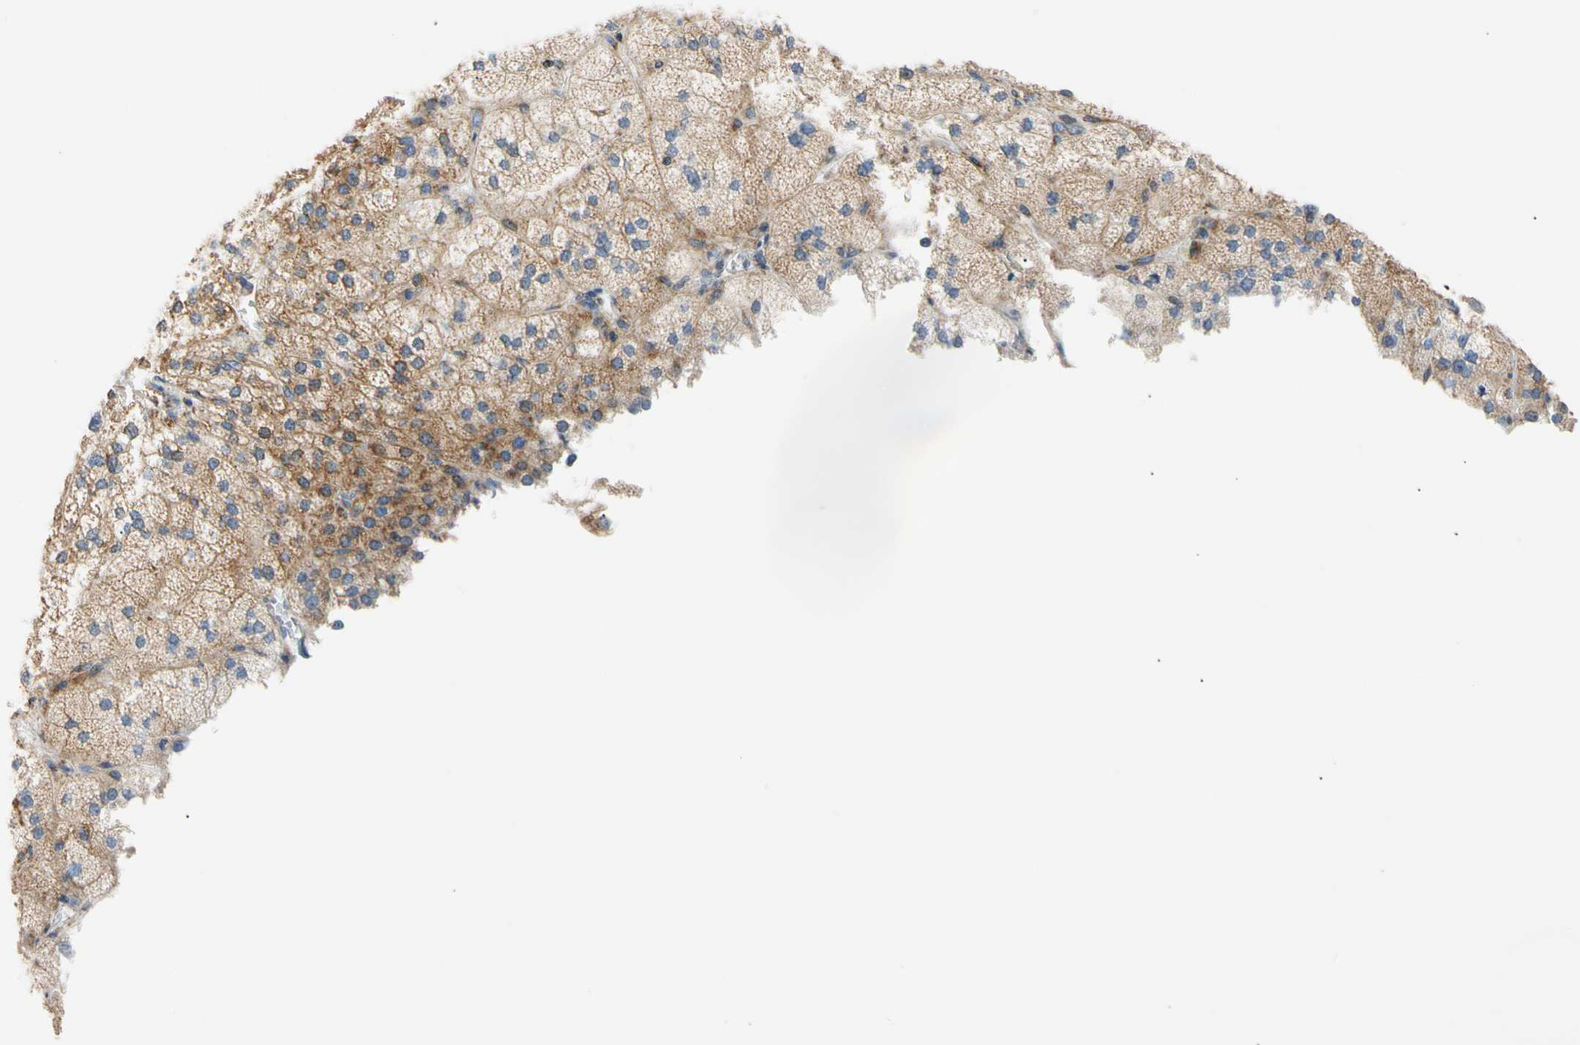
{"staining": {"intensity": "moderate", "quantity": ">75%", "location": "cytoplasmic/membranous"}, "tissue": "adrenal gland", "cell_type": "Glandular cells", "image_type": "normal", "snomed": [{"axis": "morphology", "description": "Normal tissue, NOS"}, {"axis": "topography", "description": "Adrenal gland"}], "caption": "Immunohistochemistry histopathology image of normal adrenal gland: human adrenal gland stained using immunohistochemistry demonstrates medium levels of moderate protein expression localized specifically in the cytoplasmic/membranous of glandular cells, appearing as a cytoplasmic/membranous brown color.", "gene": "PLGRKT", "patient": {"sex": "female", "age": 60}}